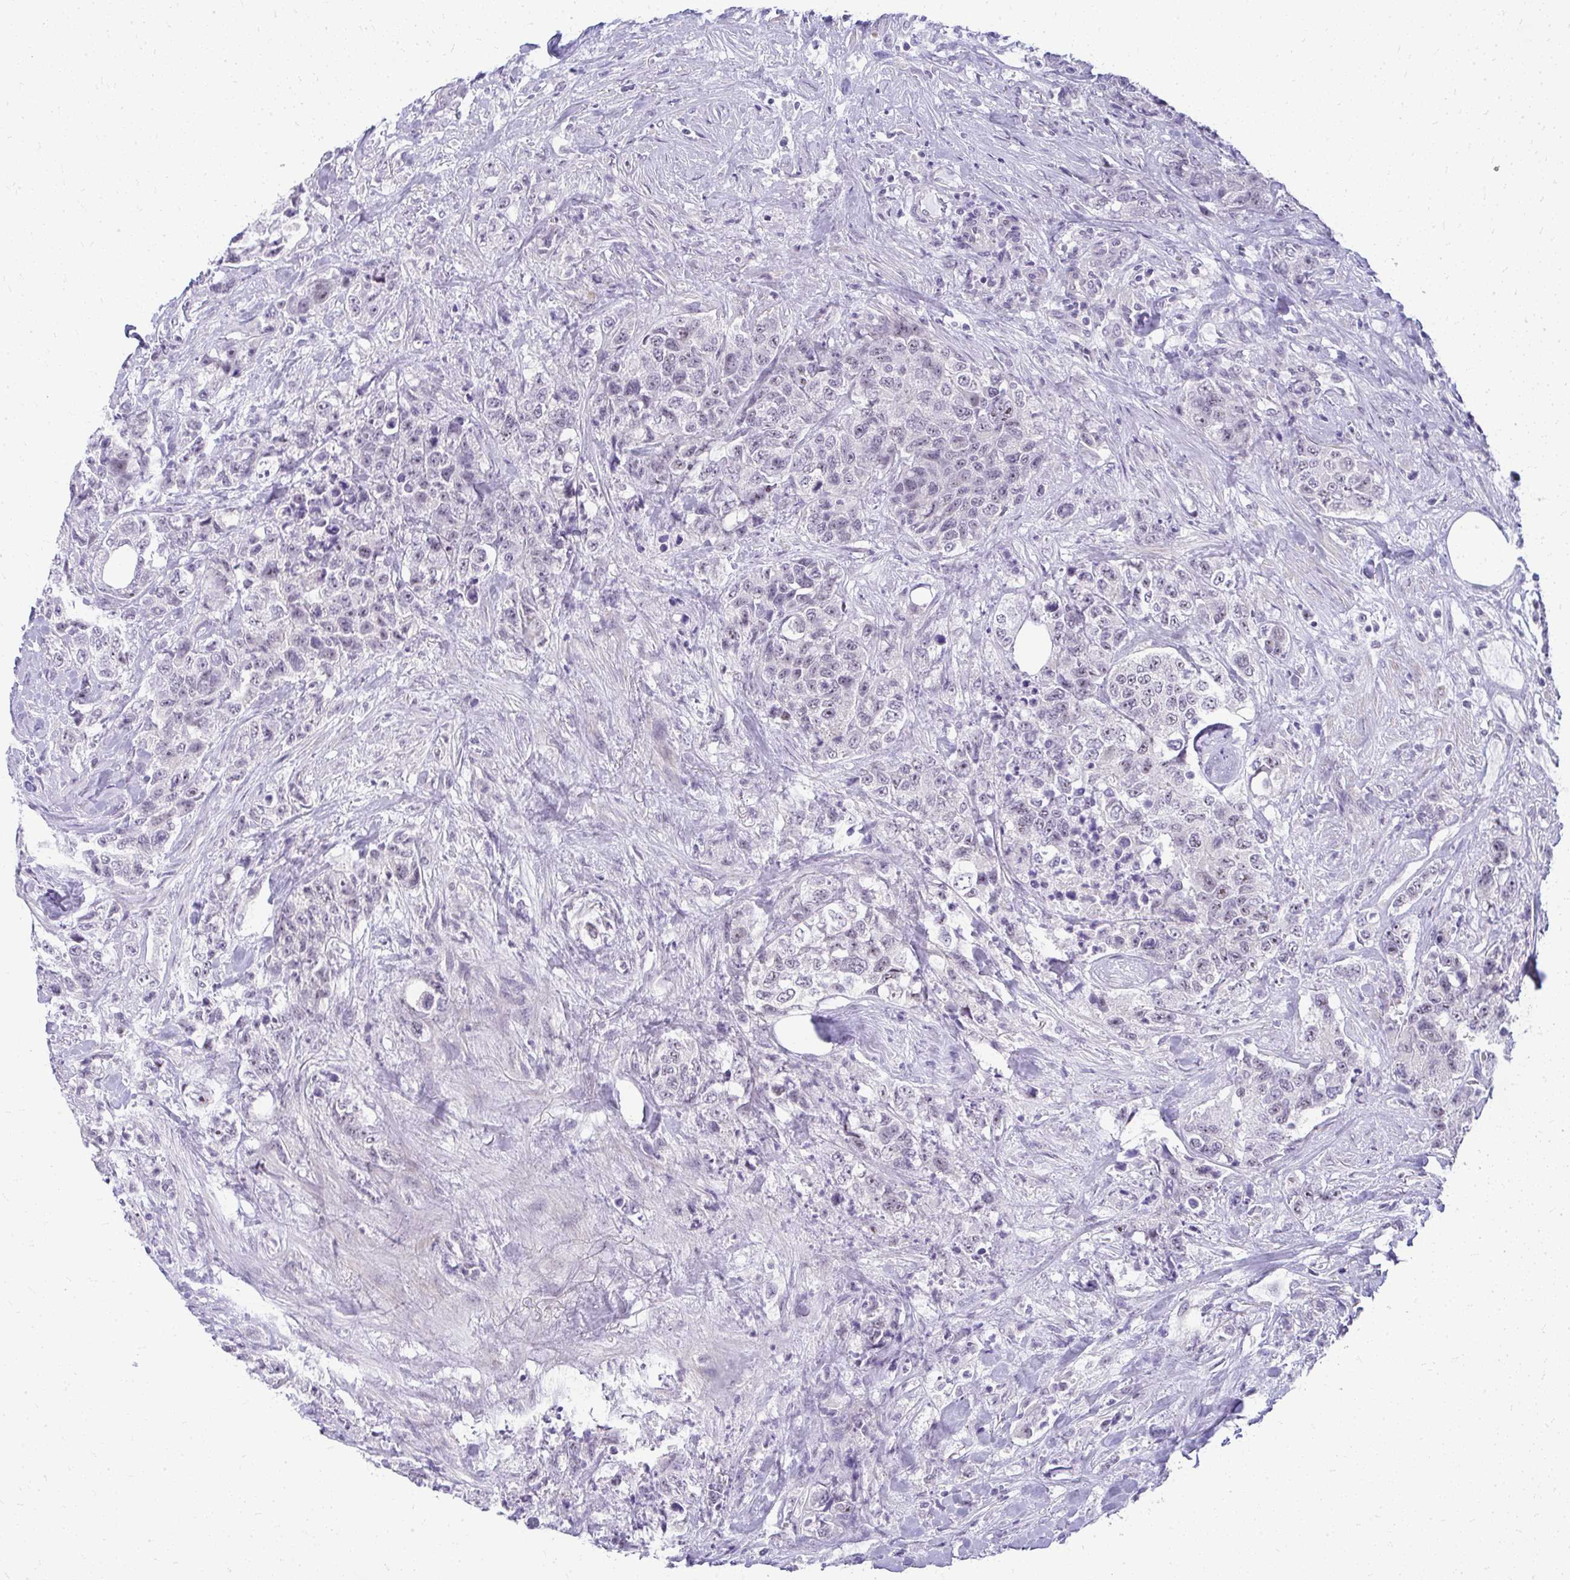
{"staining": {"intensity": "negative", "quantity": "none", "location": "none"}, "tissue": "urothelial cancer", "cell_type": "Tumor cells", "image_type": "cancer", "snomed": [{"axis": "morphology", "description": "Urothelial carcinoma, High grade"}, {"axis": "topography", "description": "Urinary bladder"}], "caption": "The photomicrograph exhibits no significant positivity in tumor cells of high-grade urothelial carcinoma. (DAB immunohistochemistry visualized using brightfield microscopy, high magnification).", "gene": "TEX33", "patient": {"sex": "female", "age": 78}}